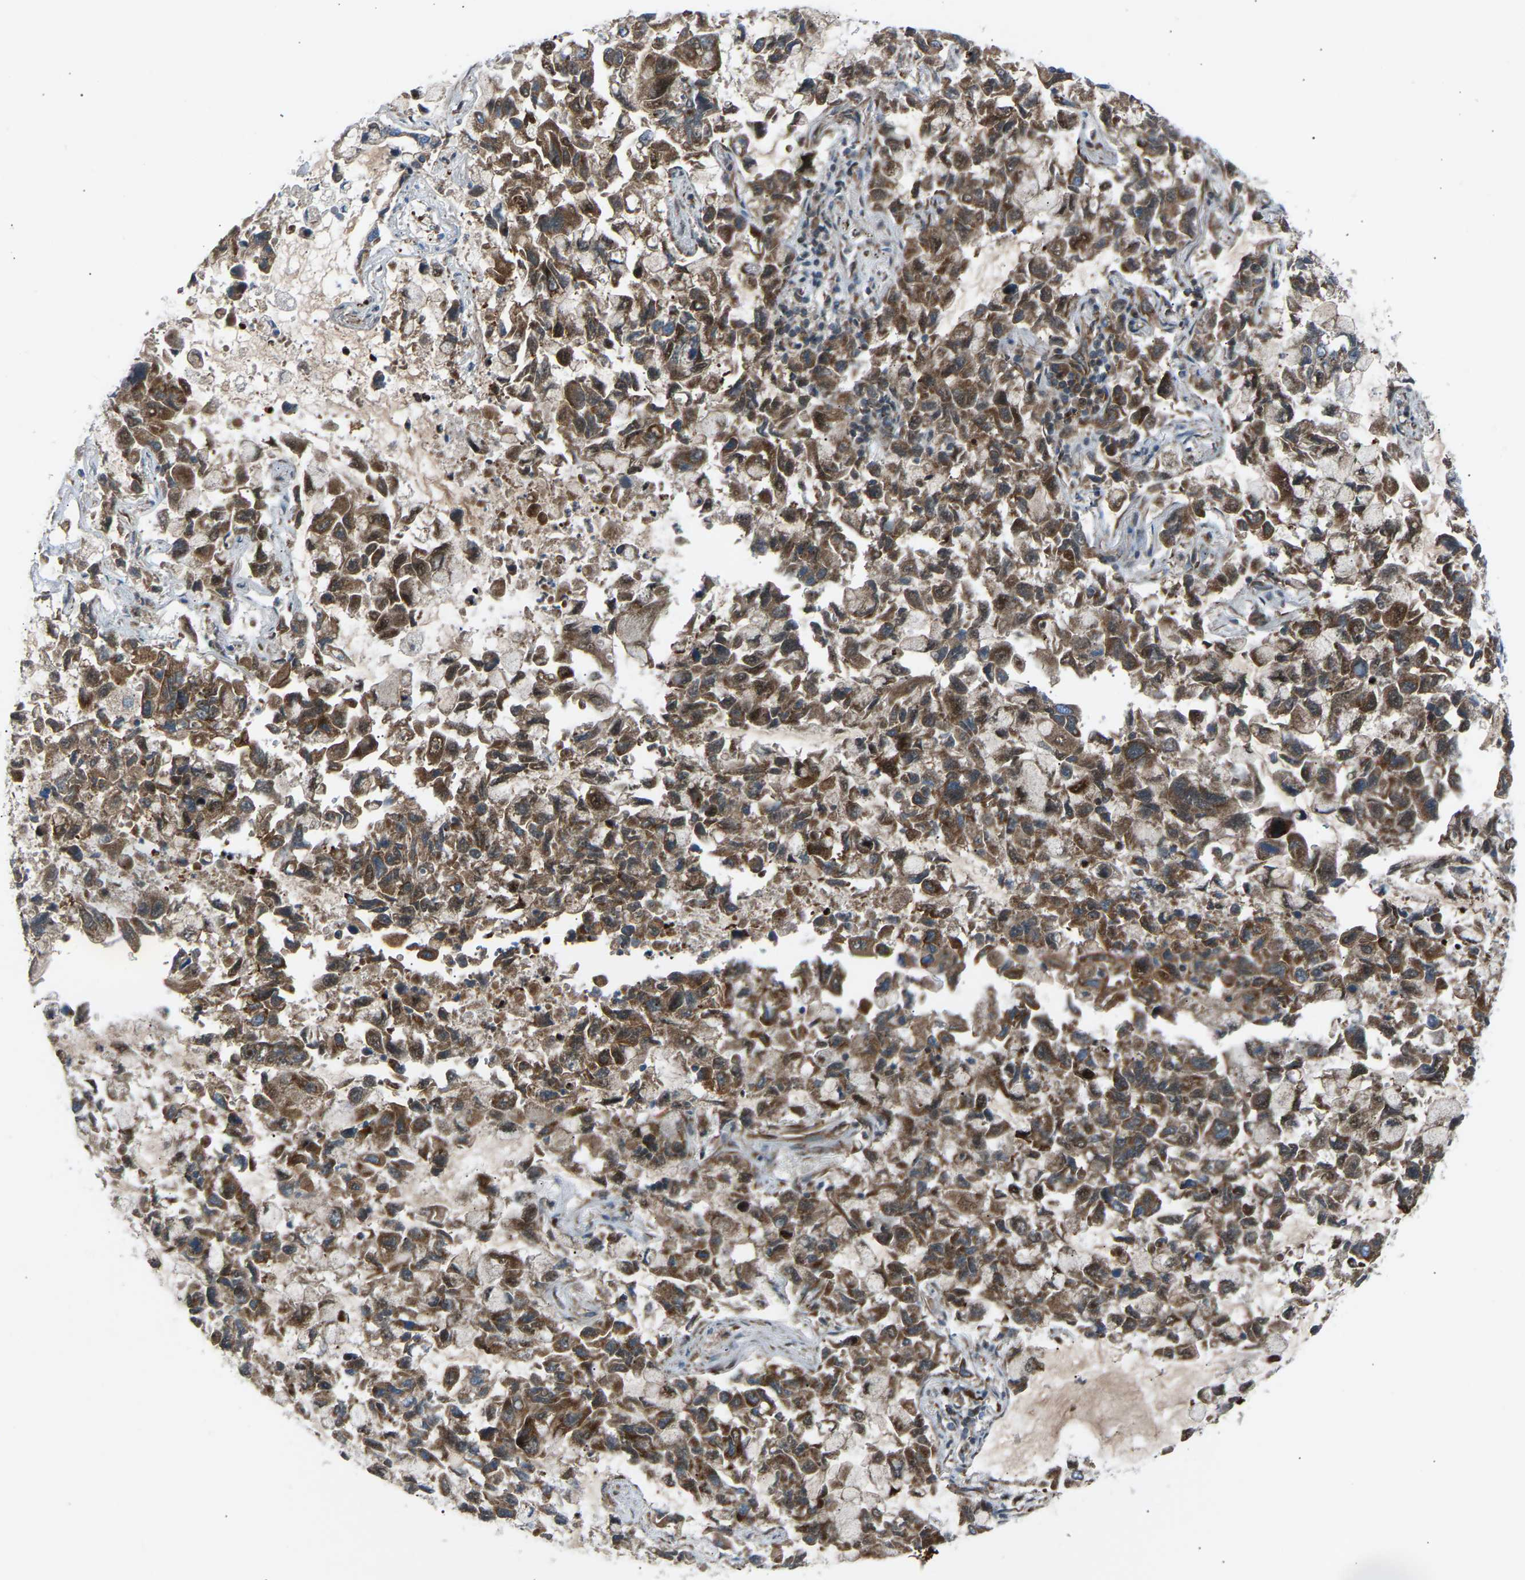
{"staining": {"intensity": "moderate", "quantity": ">75%", "location": "cytoplasmic/membranous"}, "tissue": "lung cancer", "cell_type": "Tumor cells", "image_type": "cancer", "snomed": [{"axis": "morphology", "description": "Adenocarcinoma, NOS"}, {"axis": "topography", "description": "Lung"}], "caption": "Approximately >75% of tumor cells in adenocarcinoma (lung) show moderate cytoplasmic/membranous protein expression as visualized by brown immunohistochemical staining.", "gene": "VPS41", "patient": {"sex": "male", "age": 64}}